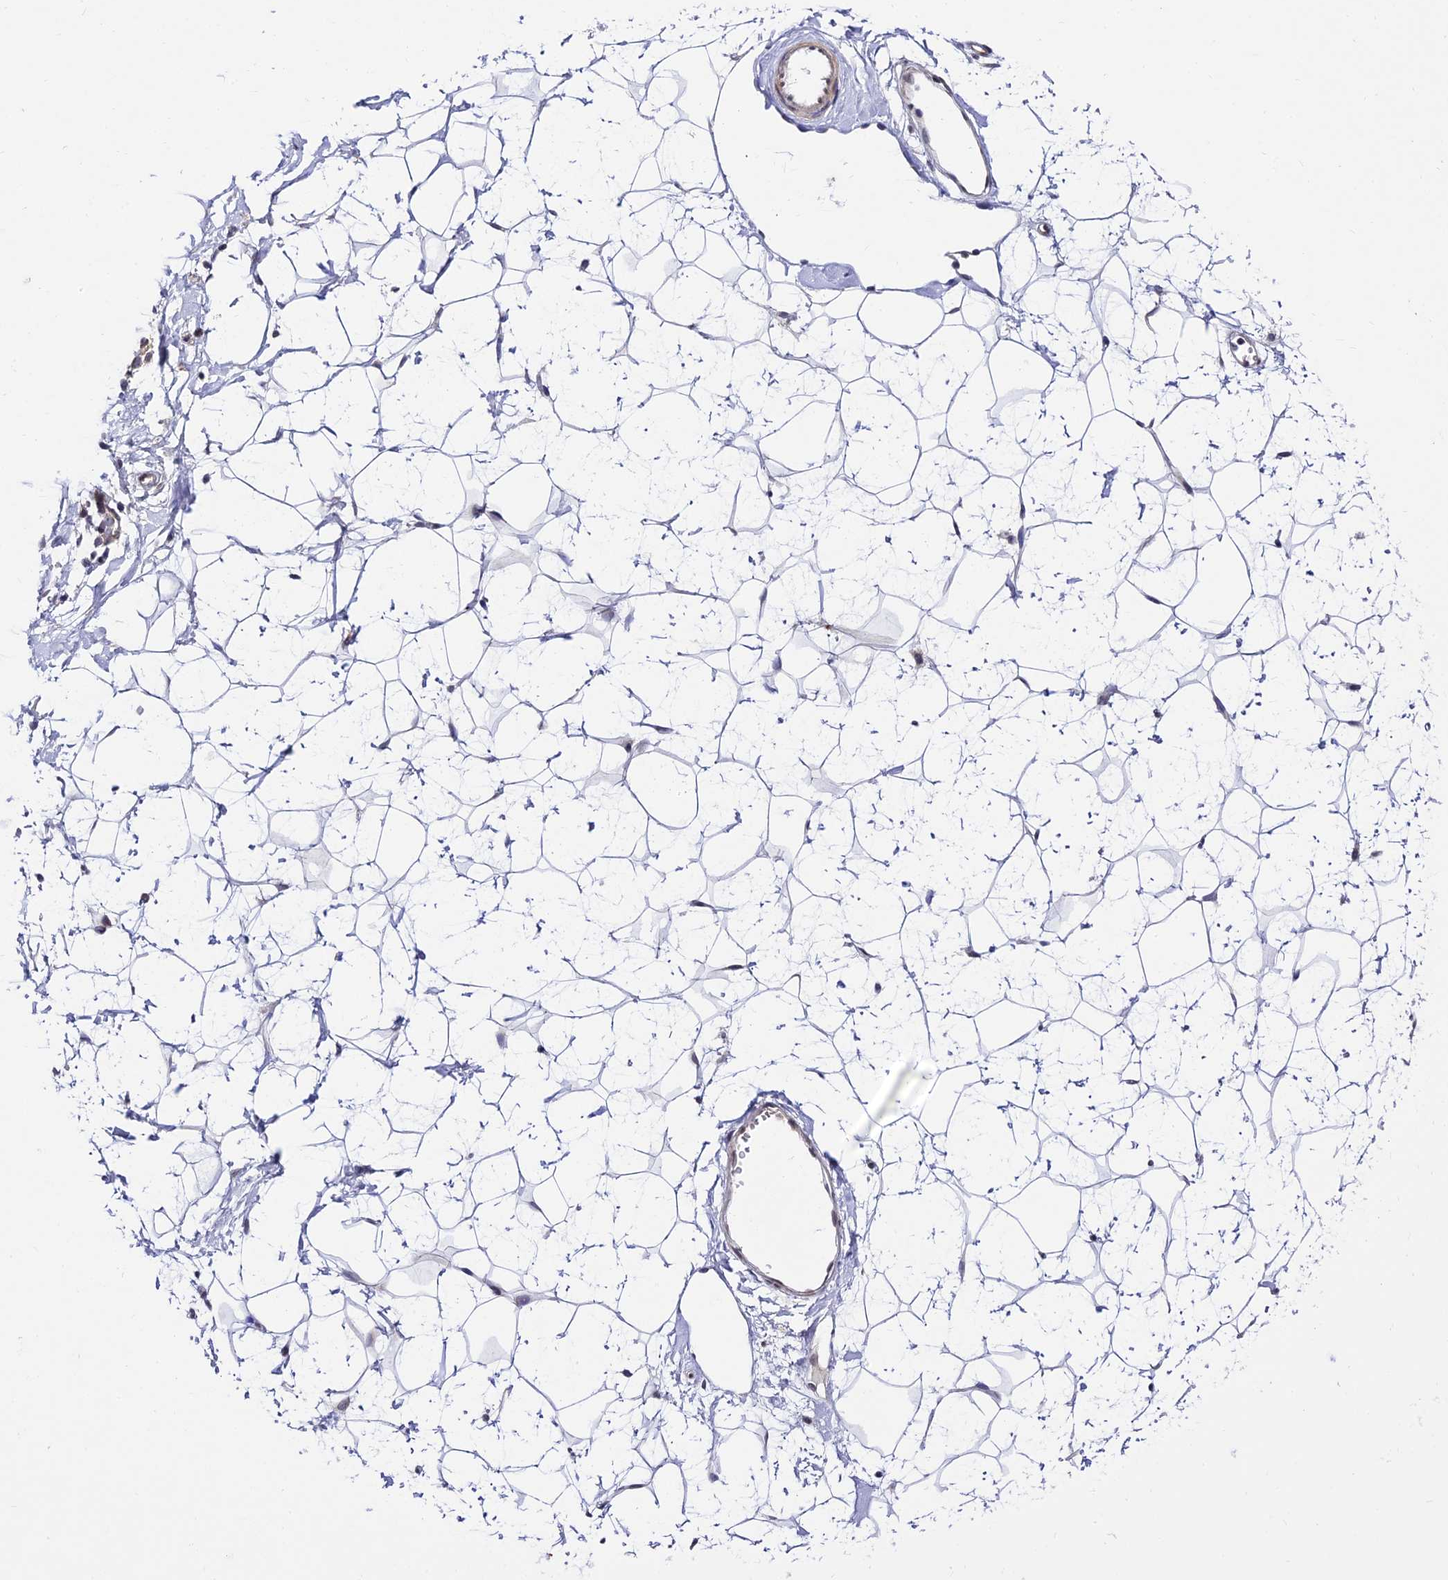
{"staining": {"intensity": "negative", "quantity": "none", "location": "none"}, "tissue": "breast", "cell_type": "Adipocytes", "image_type": "normal", "snomed": [{"axis": "morphology", "description": "Normal tissue, NOS"}, {"axis": "morphology", "description": "Adenoma, NOS"}, {"axis": "topography", "description": "Breast"}], "caption": "IHC of benign human breast reveals no staining in adipocytes. (Stains: DAB (3,3'-diaminobenzidine) immunohistochemistry with hematoxylin counter stain, Microscopy: brightfield microscopy at high magnification).", "gene": "CDNF", "patient": {"sex": "female", "age": 23}}